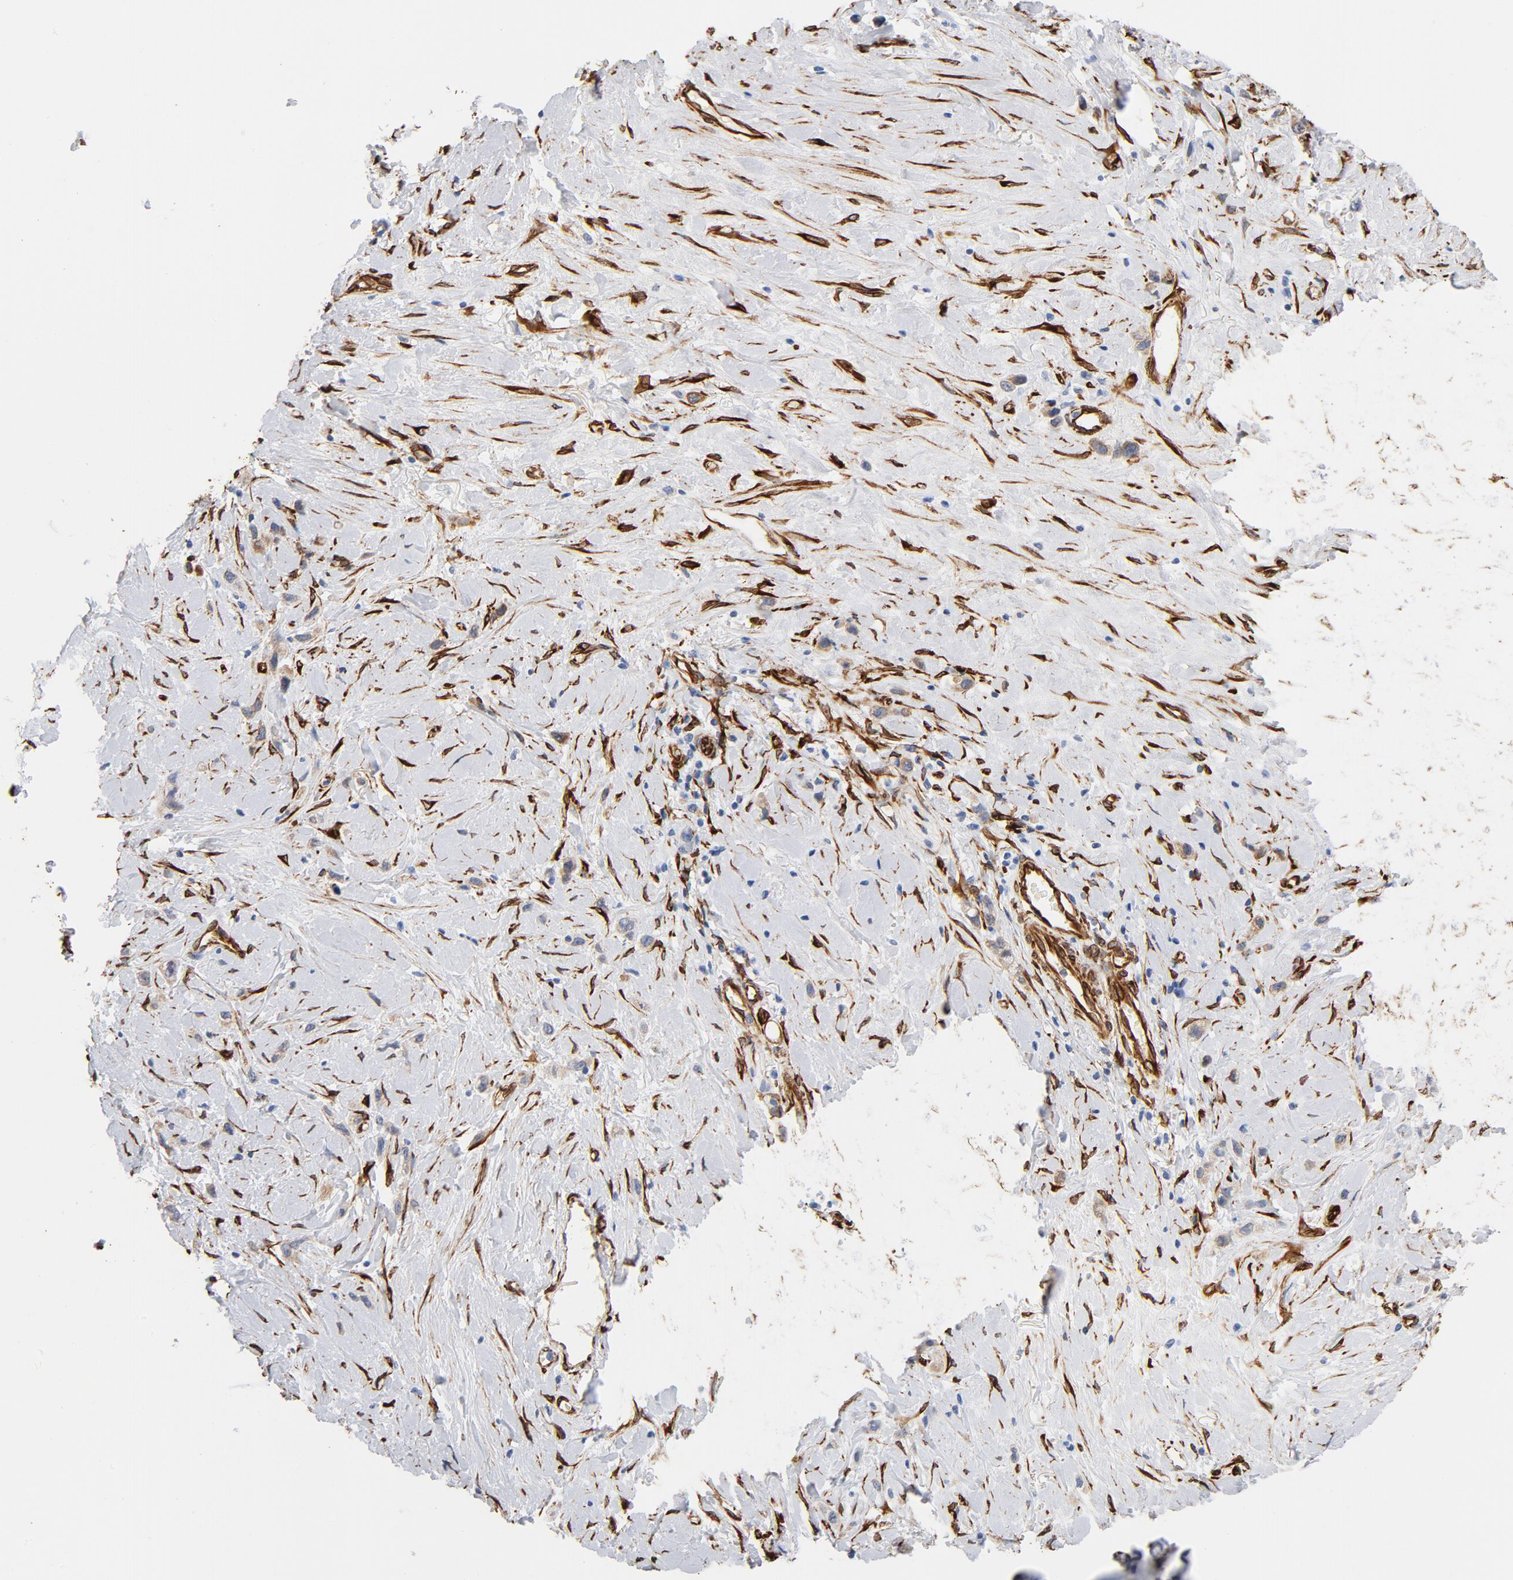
{"staining": {"intensity": "weak", "quantity": ">75%", "location": "cytoplasmic/membranous"}, "tissue": "stomach cancer", "cell_type": "Tumor cells", "image_type": "cancer", "snomed": [{"axis": "morphology", "description": "Normal tissue, NOS"}, {"axis": "morphology", "description": "Adenocarcinoma, NOS"}, {"axis": "morphology", "description": "Adenocarcinoma, High grade"}, {"axis": "topography", "description": "Stomach, upper"}, {"axis": "topography", "description": "Stomach"}], "caption": "Adenocarcinoma (stomach) tissue exhibits weak cytoplasmic/membranous positivity in approximately >75% of tumor cells (DAB (3,3'-diaminobenzidine) IHC with brightfield microscopy, high magnification).", "gene": "SERPINH1", "patient": {"sex": "female", "age": 65}}